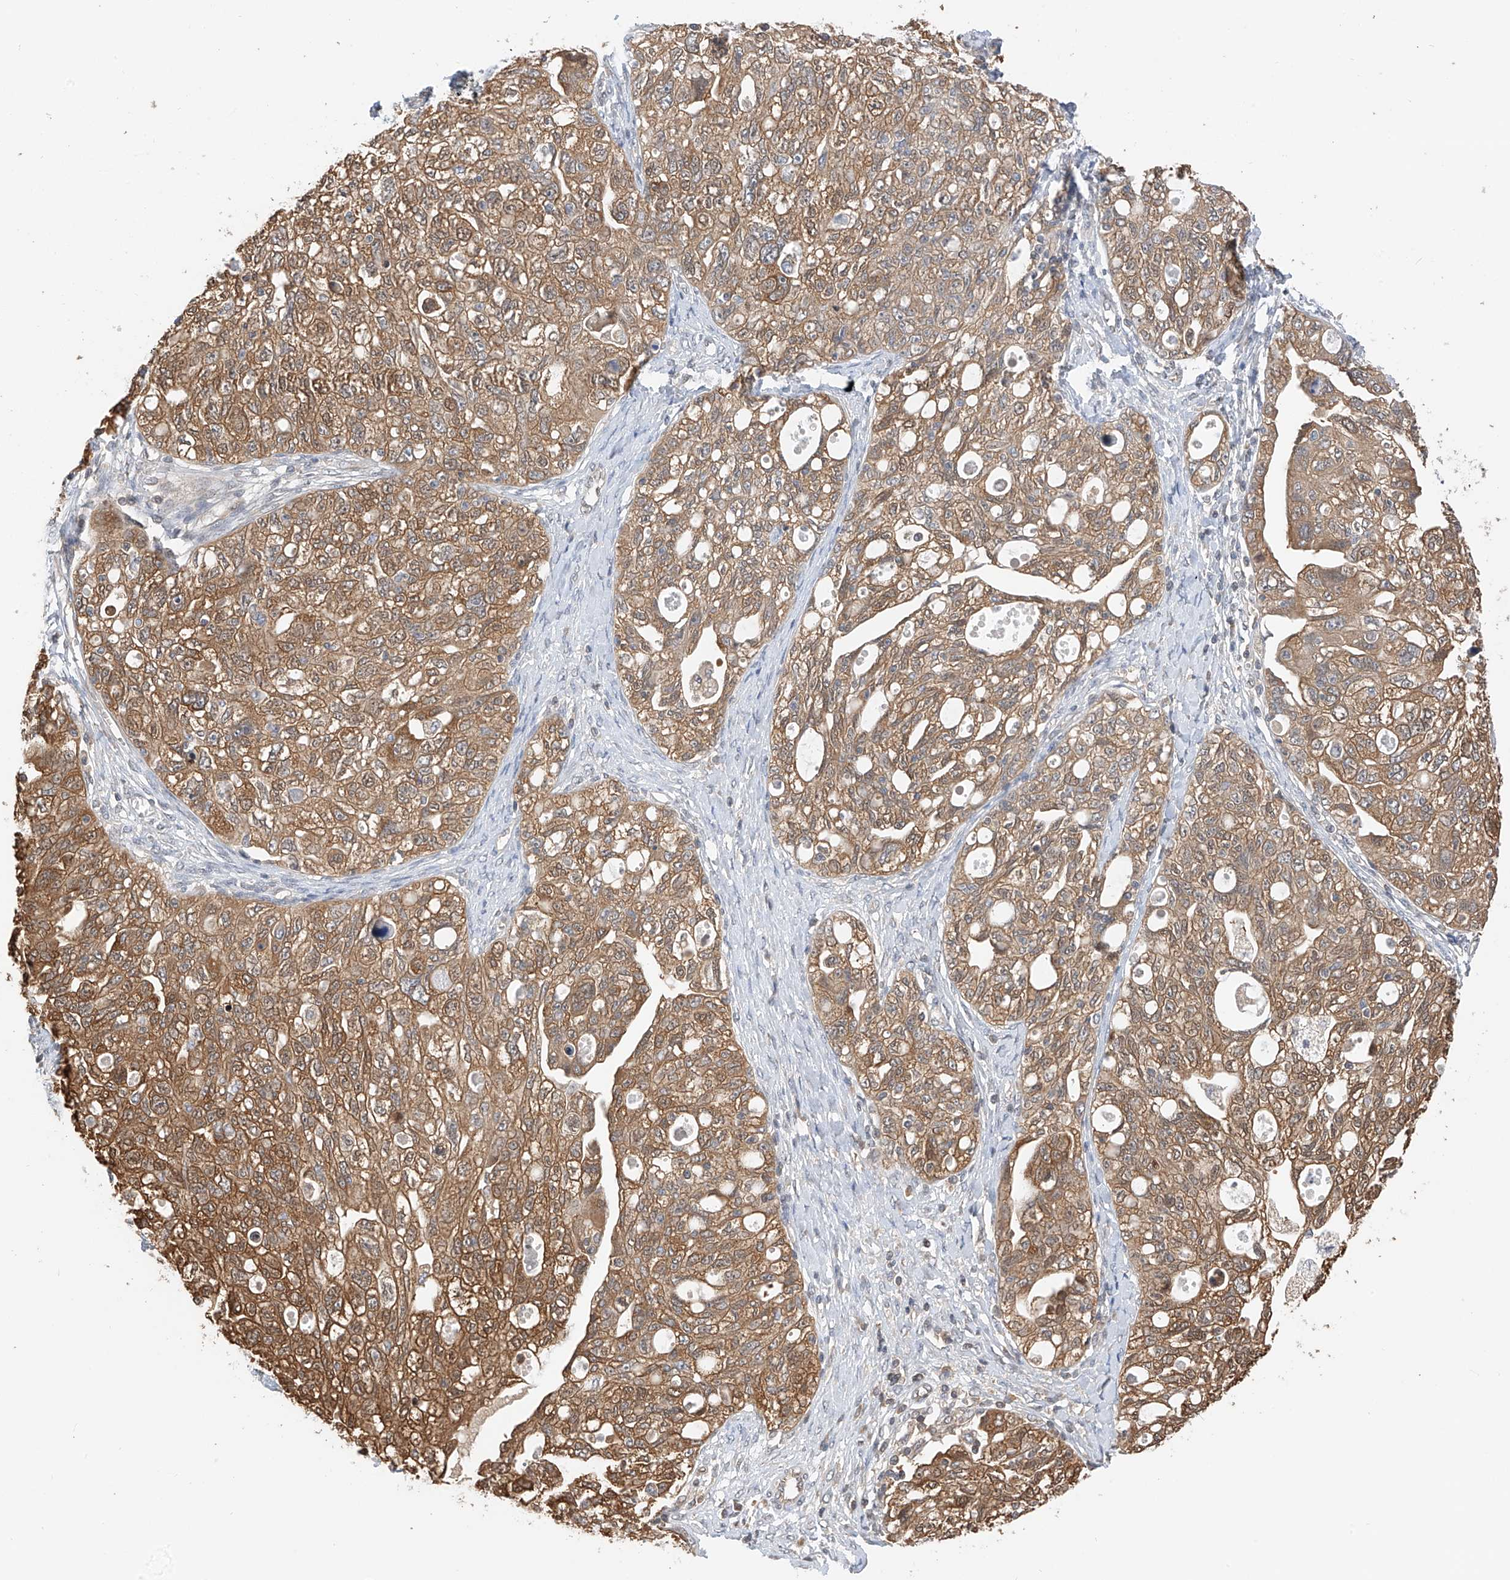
{"staining": {"intensity": "moderate", "quantity": ">75%", "location": "cytoplasmic/membranous,nuclear"}, "tissue": "ovarian cancer", "cell_type": "Tumor cells", "image_type": "cancer", "snomed": [{"axis": "morphology", "description": "Carcinoma, NOS"}, {"axis": "morphology", "description": "Cystadenocarcinoma, serous, NOS"}, {"axis": "topography", "description": "Ovary"}], "caption": "Human ovarian cancer stained with a brown dye reveals moderate cytoplasmic/membranous and nuclear positive expression in approximately >75% of tumor cells.", "gene": "PPA2", "patient": {"sex": "female", "age": 69}}